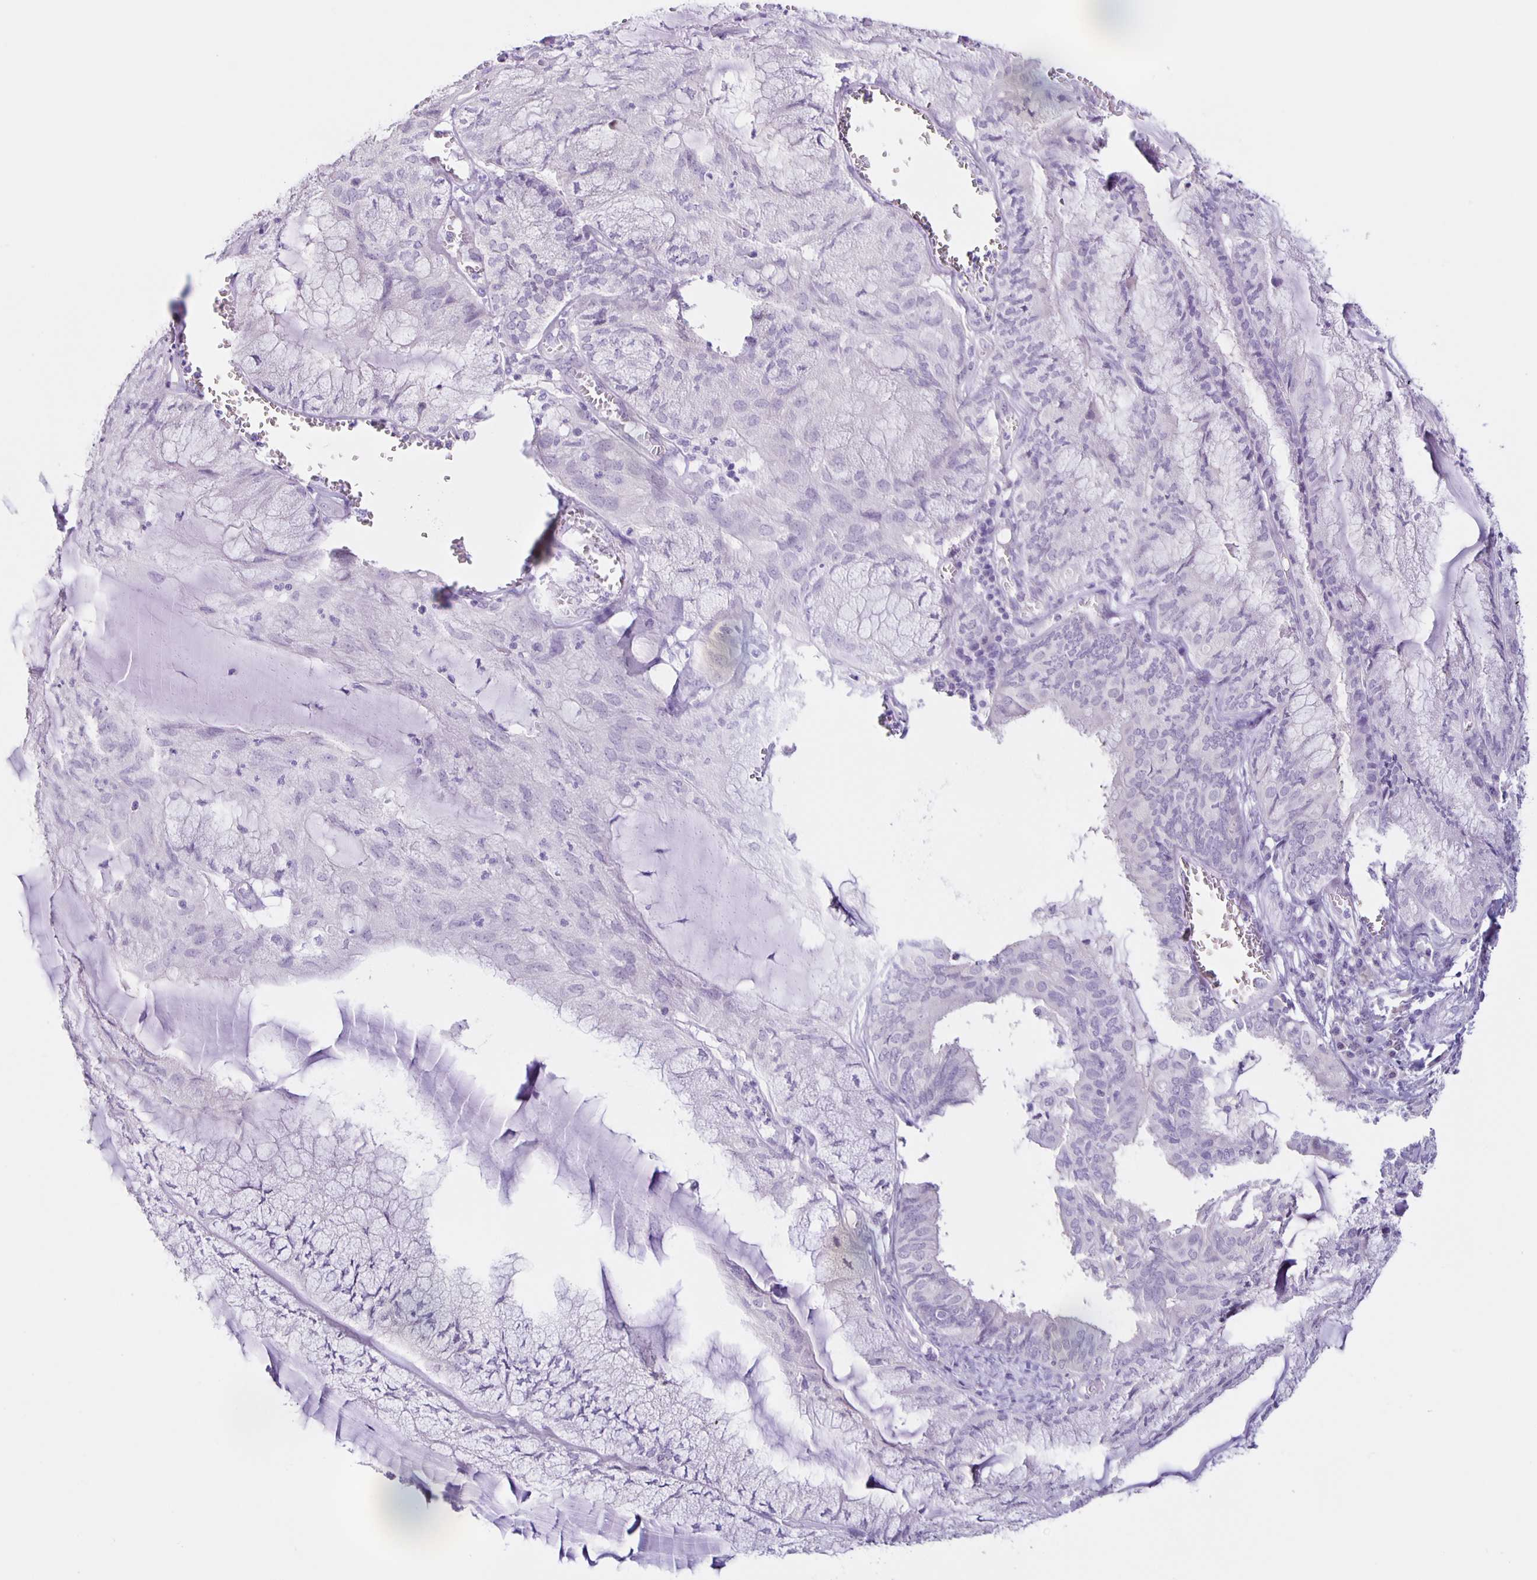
{"staining": {"intensity": "negative", "quantity": "none", "location": "none"}, "tissue": "endometrial cancer", "cell_type": "Tumor cells", "image_type": "cancer", "snomed": [{"axis": "morphology", "description": "Carcinoma, NOS"}, {"axis": "topography", "description": "Endometrium"}], "caption": "A histopathology image of endometrial carcinoma stained for a protein demonstrates no brown staining in tumor cells.", "gene": "SLC12A3", "patient": {"sex": "female", "age": 62}}